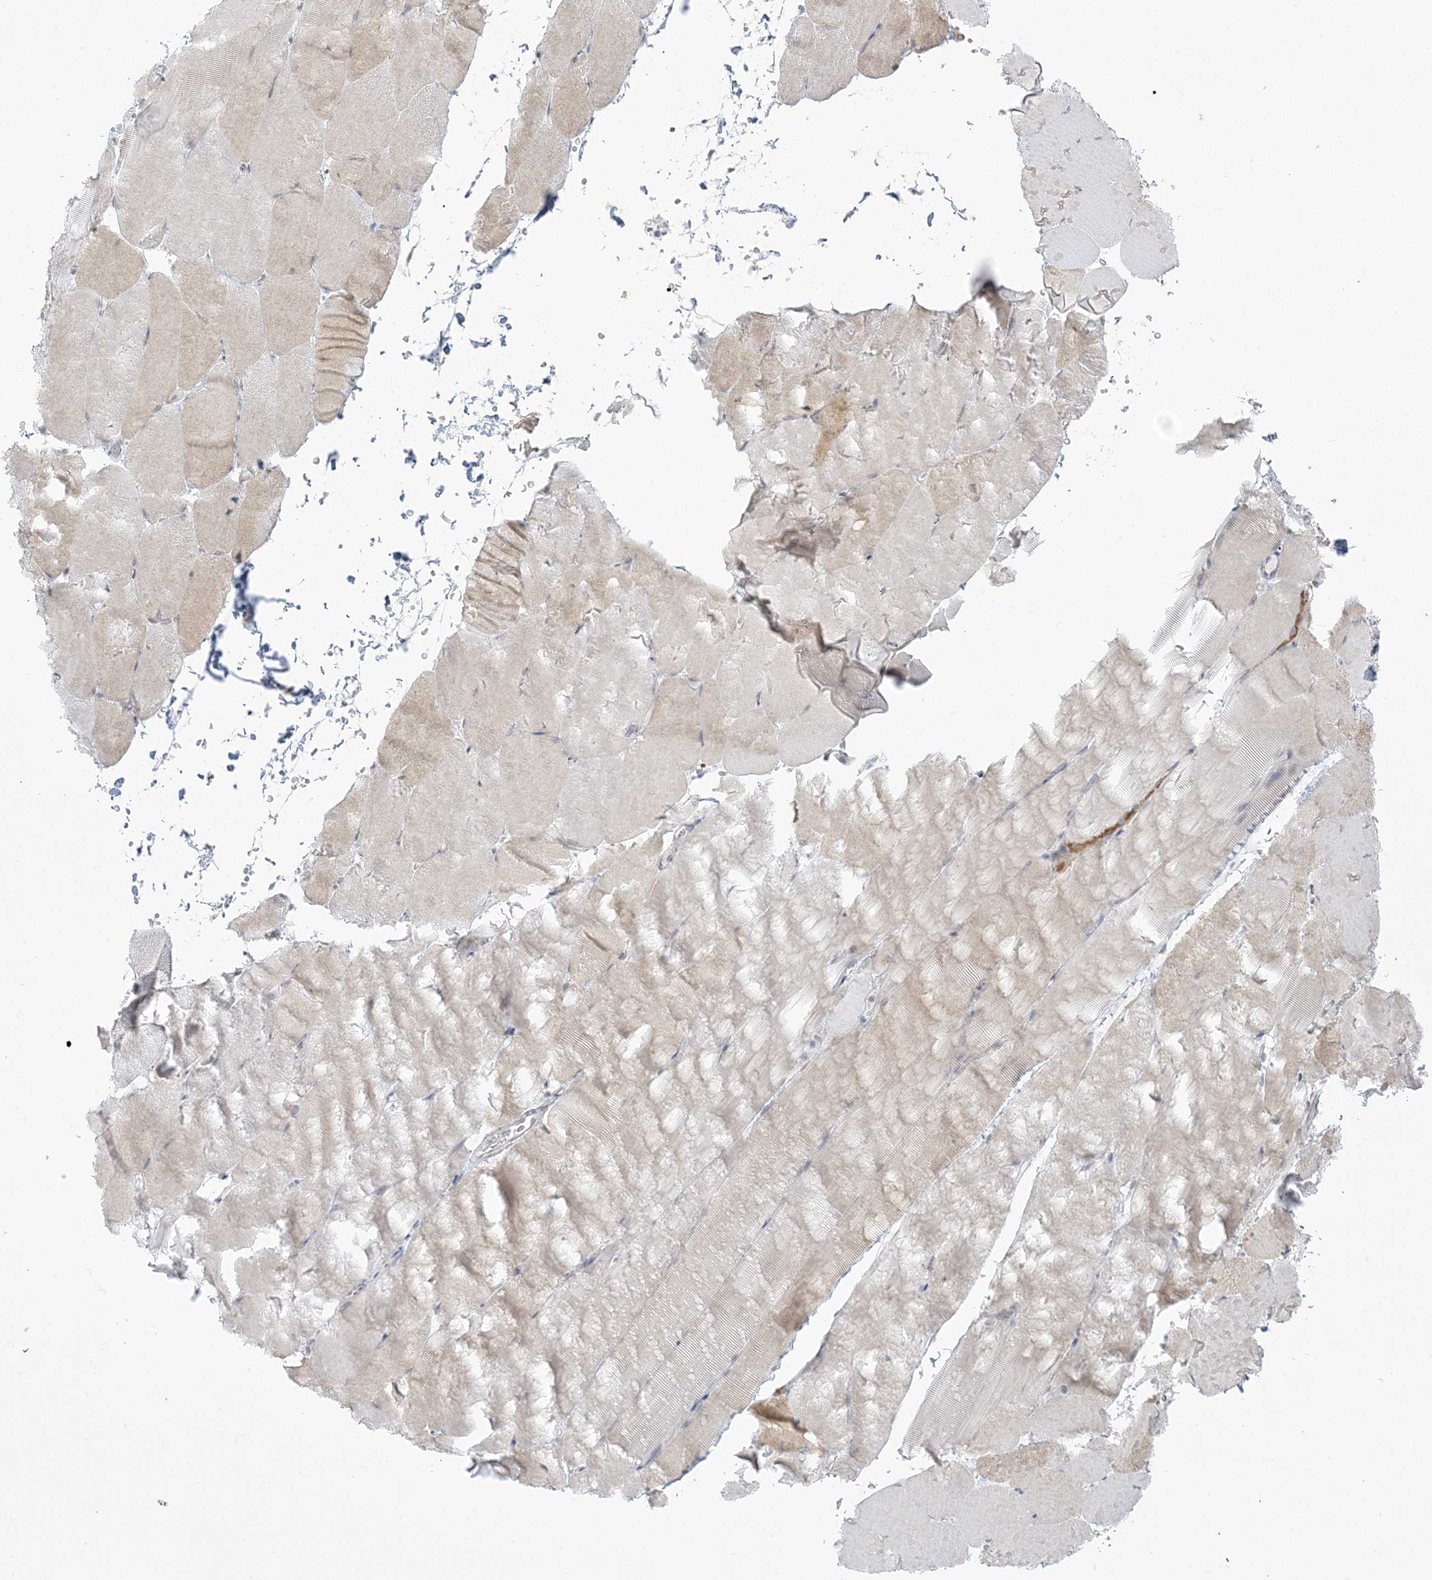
{"staining": {"intensity": "weak", "quantity": "<25%", "location": "cytoplasmic/membranous"}, "tissue": "skeletal muscle", "cell_type": "Myocytes", "image_type": "normal", "snomed": [{"axis": "morphology", "description": "Normal tissue, NOS"}, {"axis": "topography", "description": "Skeletal muscle"}, {"axis": "topography", "description": "Parathyroid gland"}], "caption": "High magnification brightfield microscopy of benign skeletal muscle stained with DAB (3,3'-diaminobenzidine) (brown) and counterstained with hematoxylin (blue): myocytes show no significant positivity.", "gene": "ZC3H6", "patient": {"sex": "female", "age": 37}}